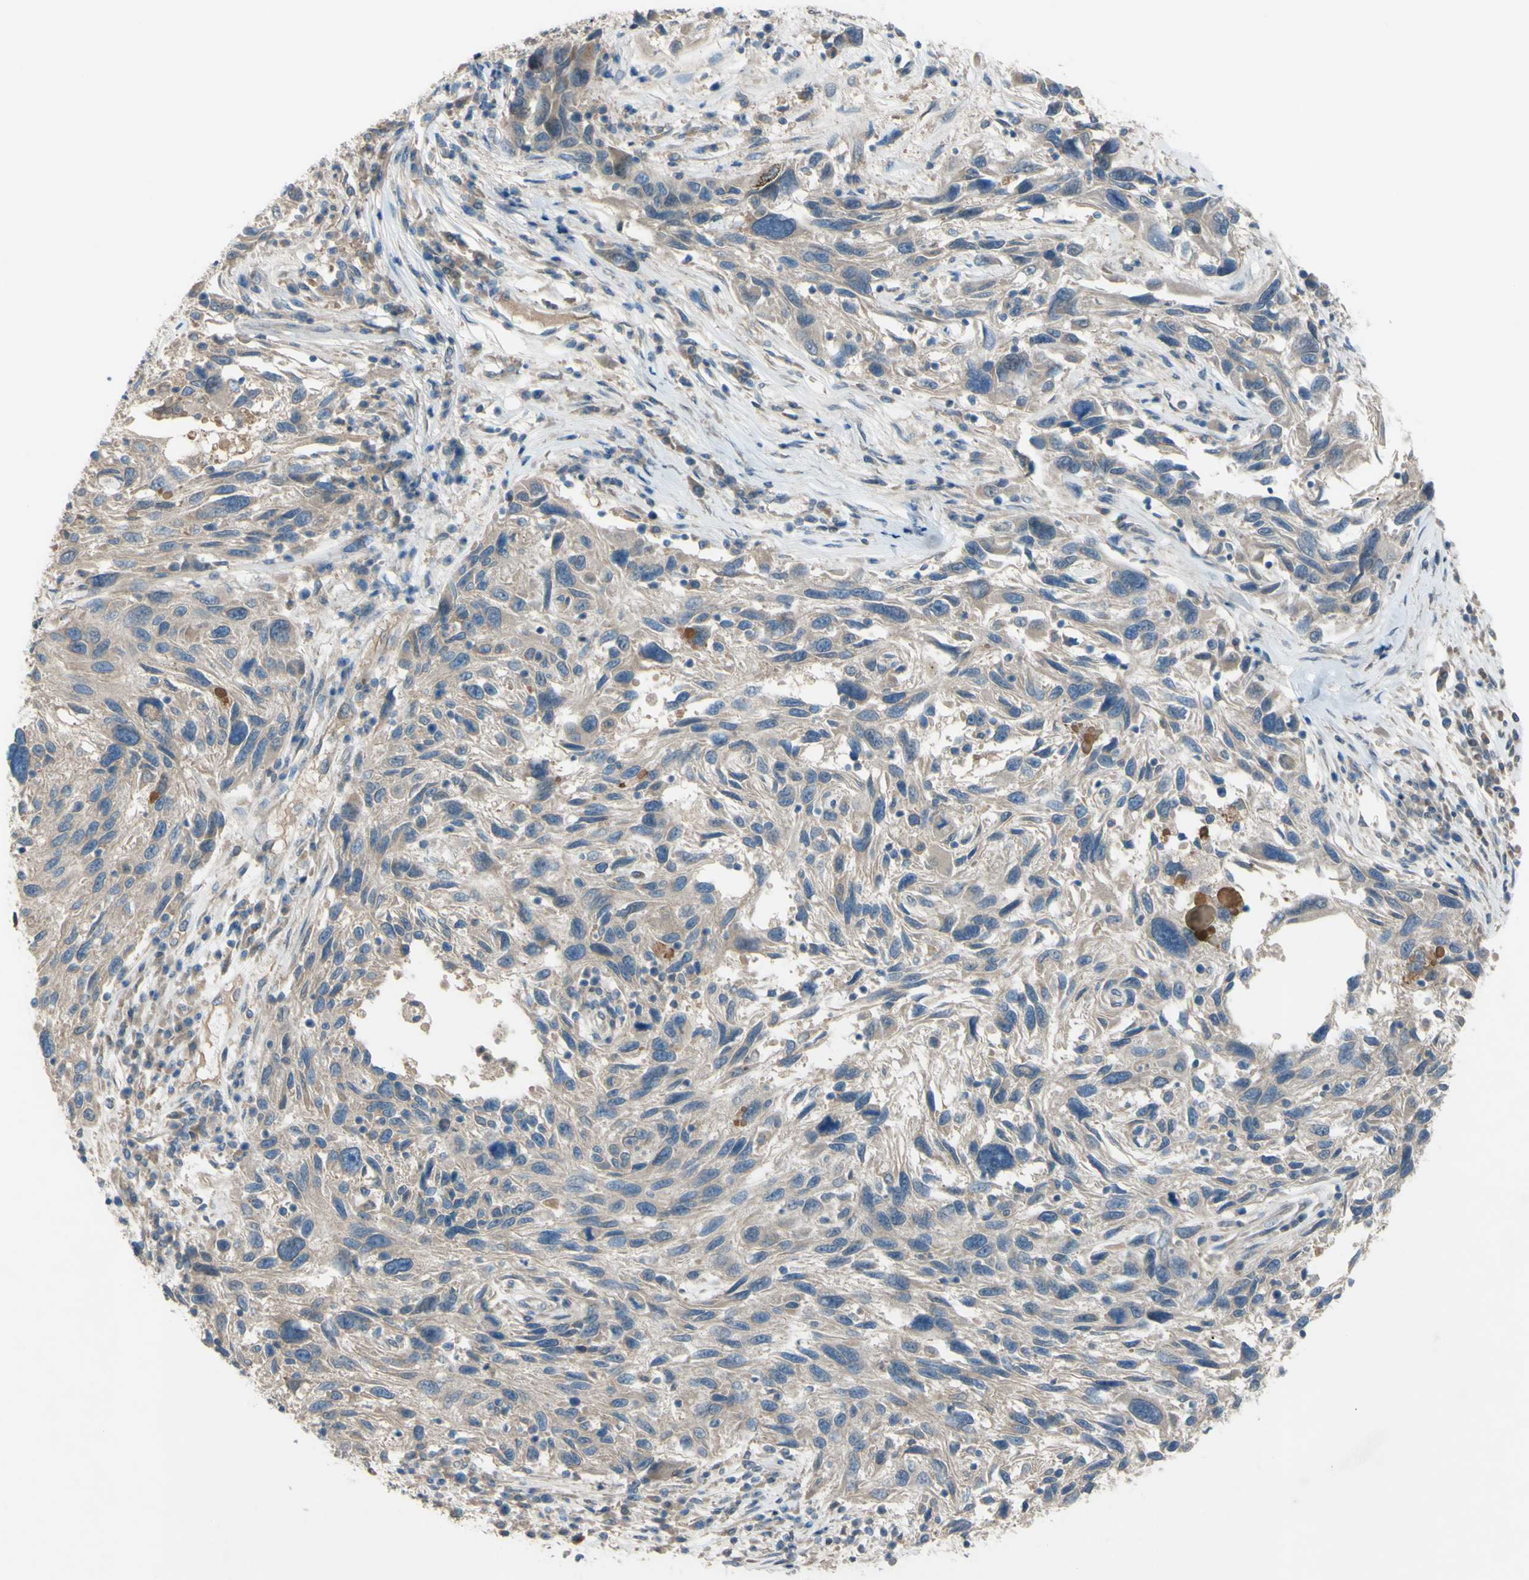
{"staining": {"intensity": "weak", "quantity": ">75%", "location": "cytoplasmic/membranous"}, "tissue": "melanoma", "cell_type": "Tumor cells", "image_type": "cancer", "snomed": [{"axis": "morphology", "description": "Malignant melanoma, NOS"}, {"axis": "topography", "description": "Skin"}], "caption": "Weak cytoplasmic/membranous positivity is appreciated in about >75% of tumor cells in malignant melanoma.", "gene": "AFP", "patient": {"sex": "male", "age": 53}}